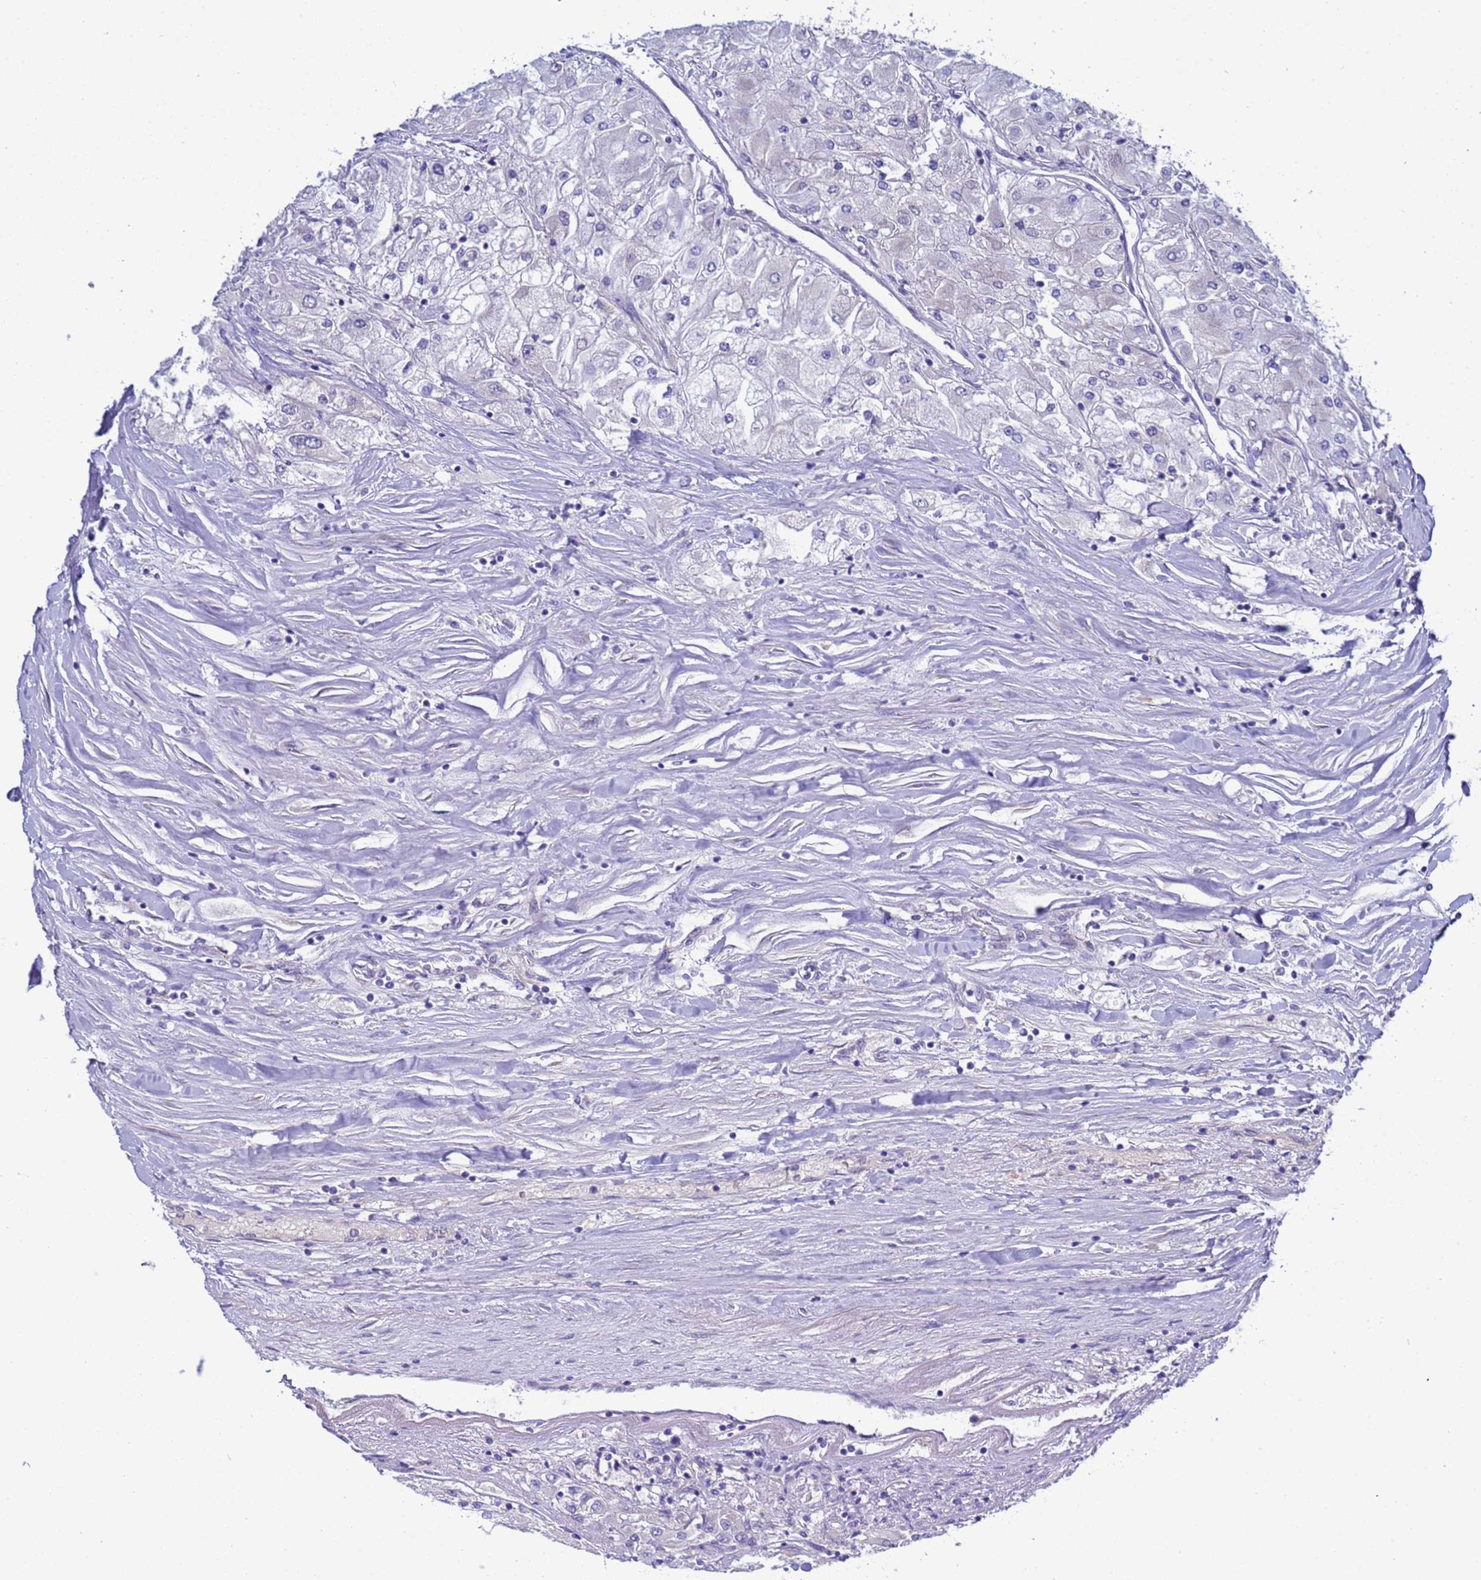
{"staining": {"intensity": "negative", "quantity": "none", "location": "none"}, "tissue": "renal cancer", "cell_type": "Tumor cells", "image_type": "cancer", "snomed": [{"axis": "morphology", "description": "Adenocarcinoma, NOS"}, {"axis": "topography", "description": "Kidney"}], "caption": "DAB immunohistochemical staining of human renal cancer displays no significant expression in tumor cells. (Brightfield microscopy of DAB immunohistochemistry at high magnification).", "gene": "RC3H2", "patient": {"sex": "male", "age": 80}}